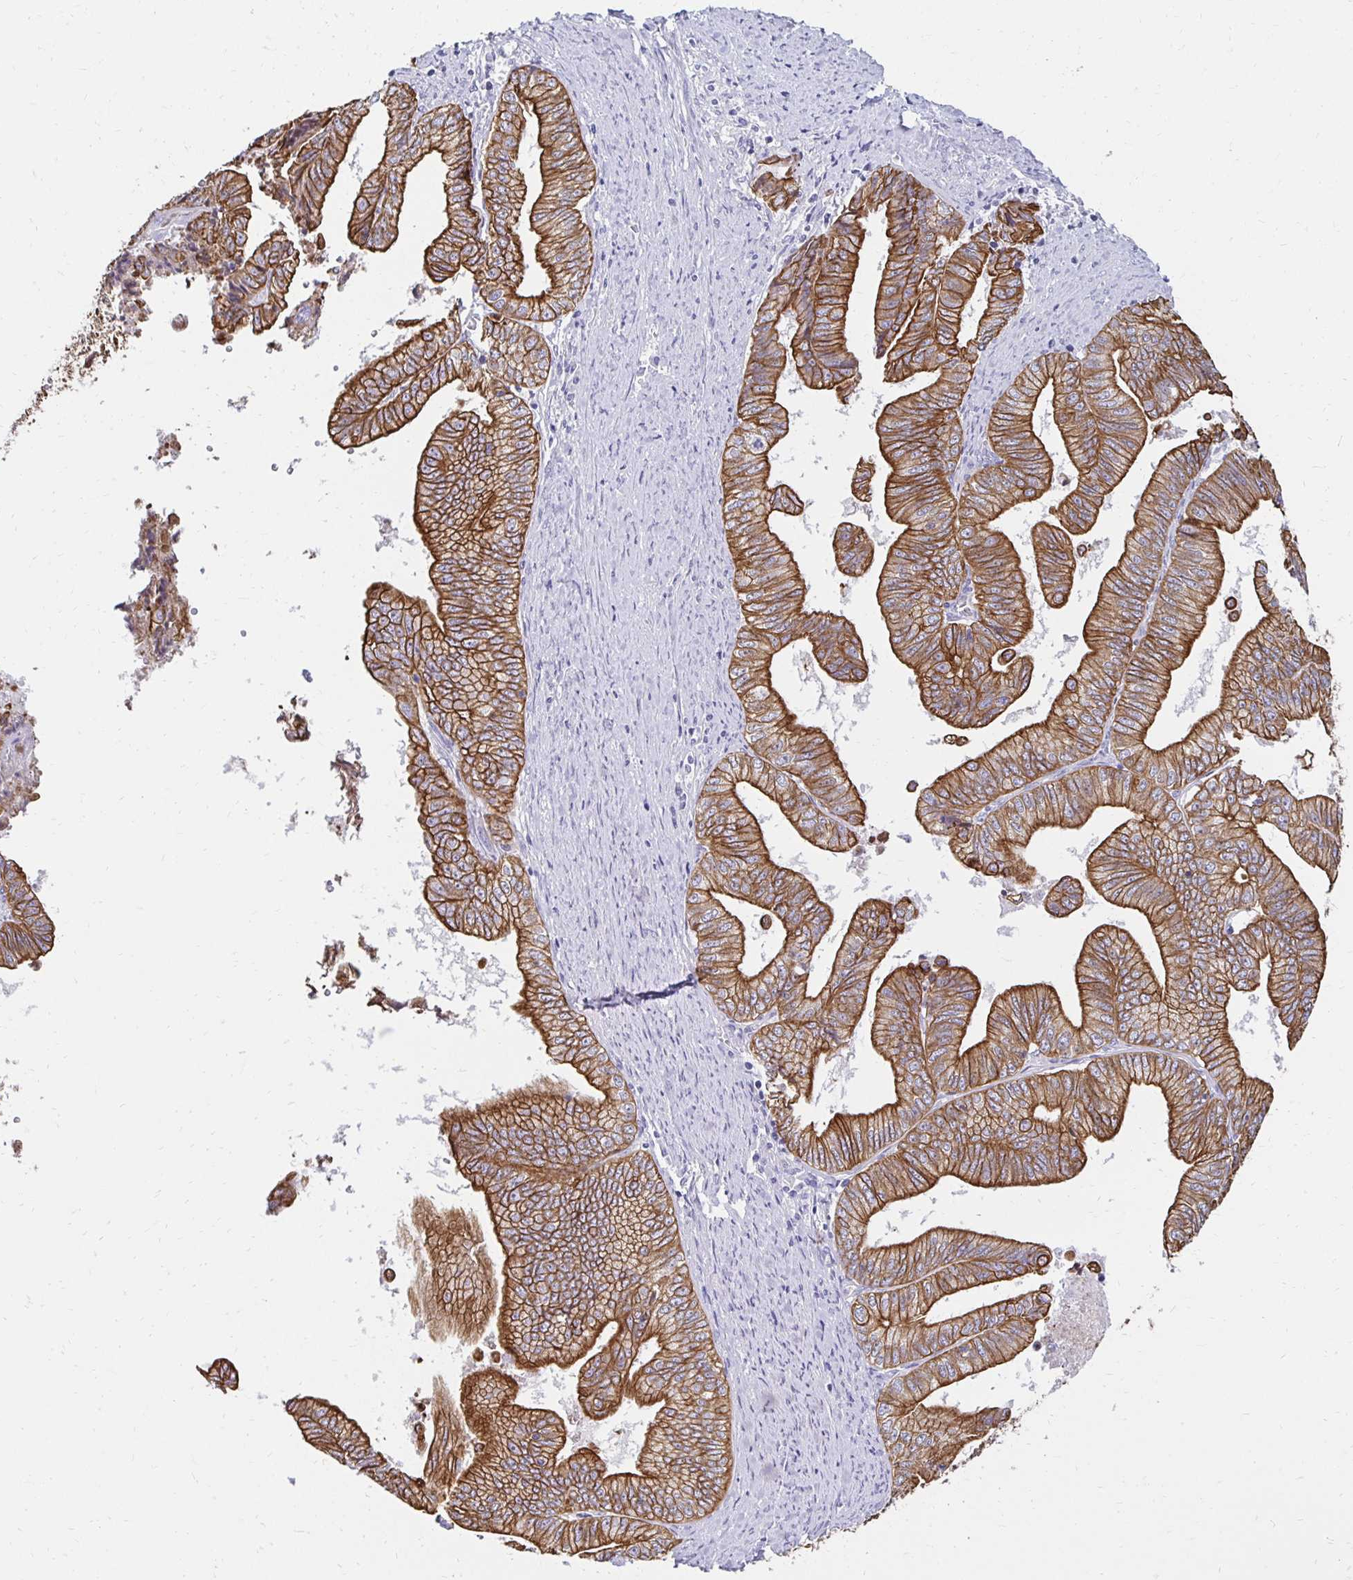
{"staining": {"intensity": "moderate", "quantity": ">75%", "location": "cytoplasmic/membranous"}, "tissue": "endometrial cancer", "cell_type": "Tumor cells", "image_type": "cancer", "snomed": [{"axis": "morphology", "description": "Adenocarcinoma, NOS"}, {"axis": "topography", "description": "Endometrium"}], "caption": "Immunohistochemical staining of adenocarcinoma (endometrial) shows medium levels of moderate cytoplasmic/membranous protein positivity in approximately >75% of tumor cells.", "gene": "C1QTNF2", "patient": {"sex": "female", "age": 65}}